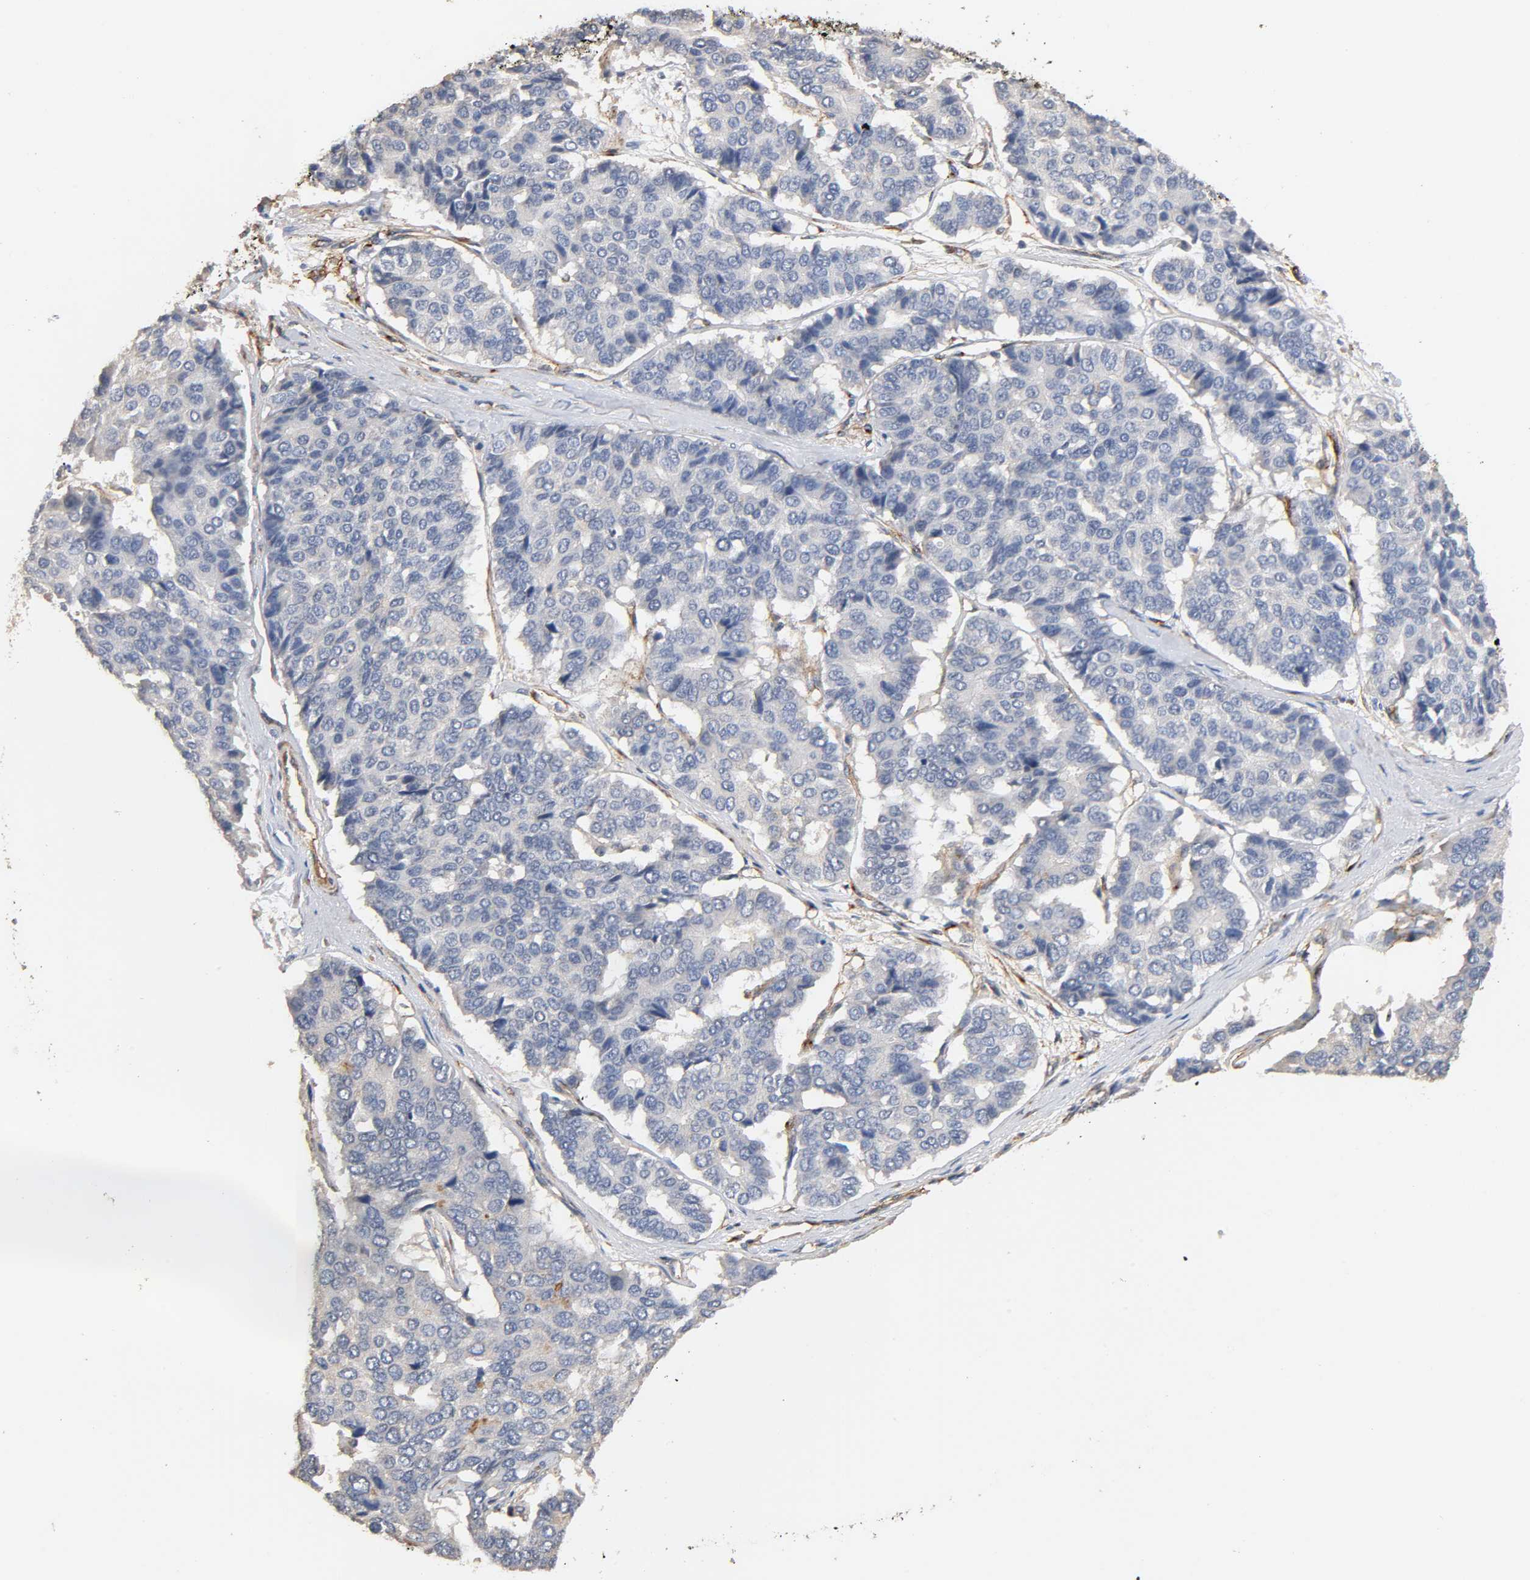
{"staining": {"intensity": "negative", "quantity": "none", "location": "none"}, "tissue": "pancreatic cancer", "cell_type": "Tumor cells", "image_type": "cancer", "snomed": [{"axis": "morphology", "description": "Adenocarcinoma, NOS"}, {"axis": "topography", "description": "Pancreas"}], "caption": "Pancreatic cancer was stained to show a protein in brown. There is no significant expression in tumor cells. Nuclei are stained in blue.", "gene": "IFITM3", "patient": {"sex": "male", "age": 50}}